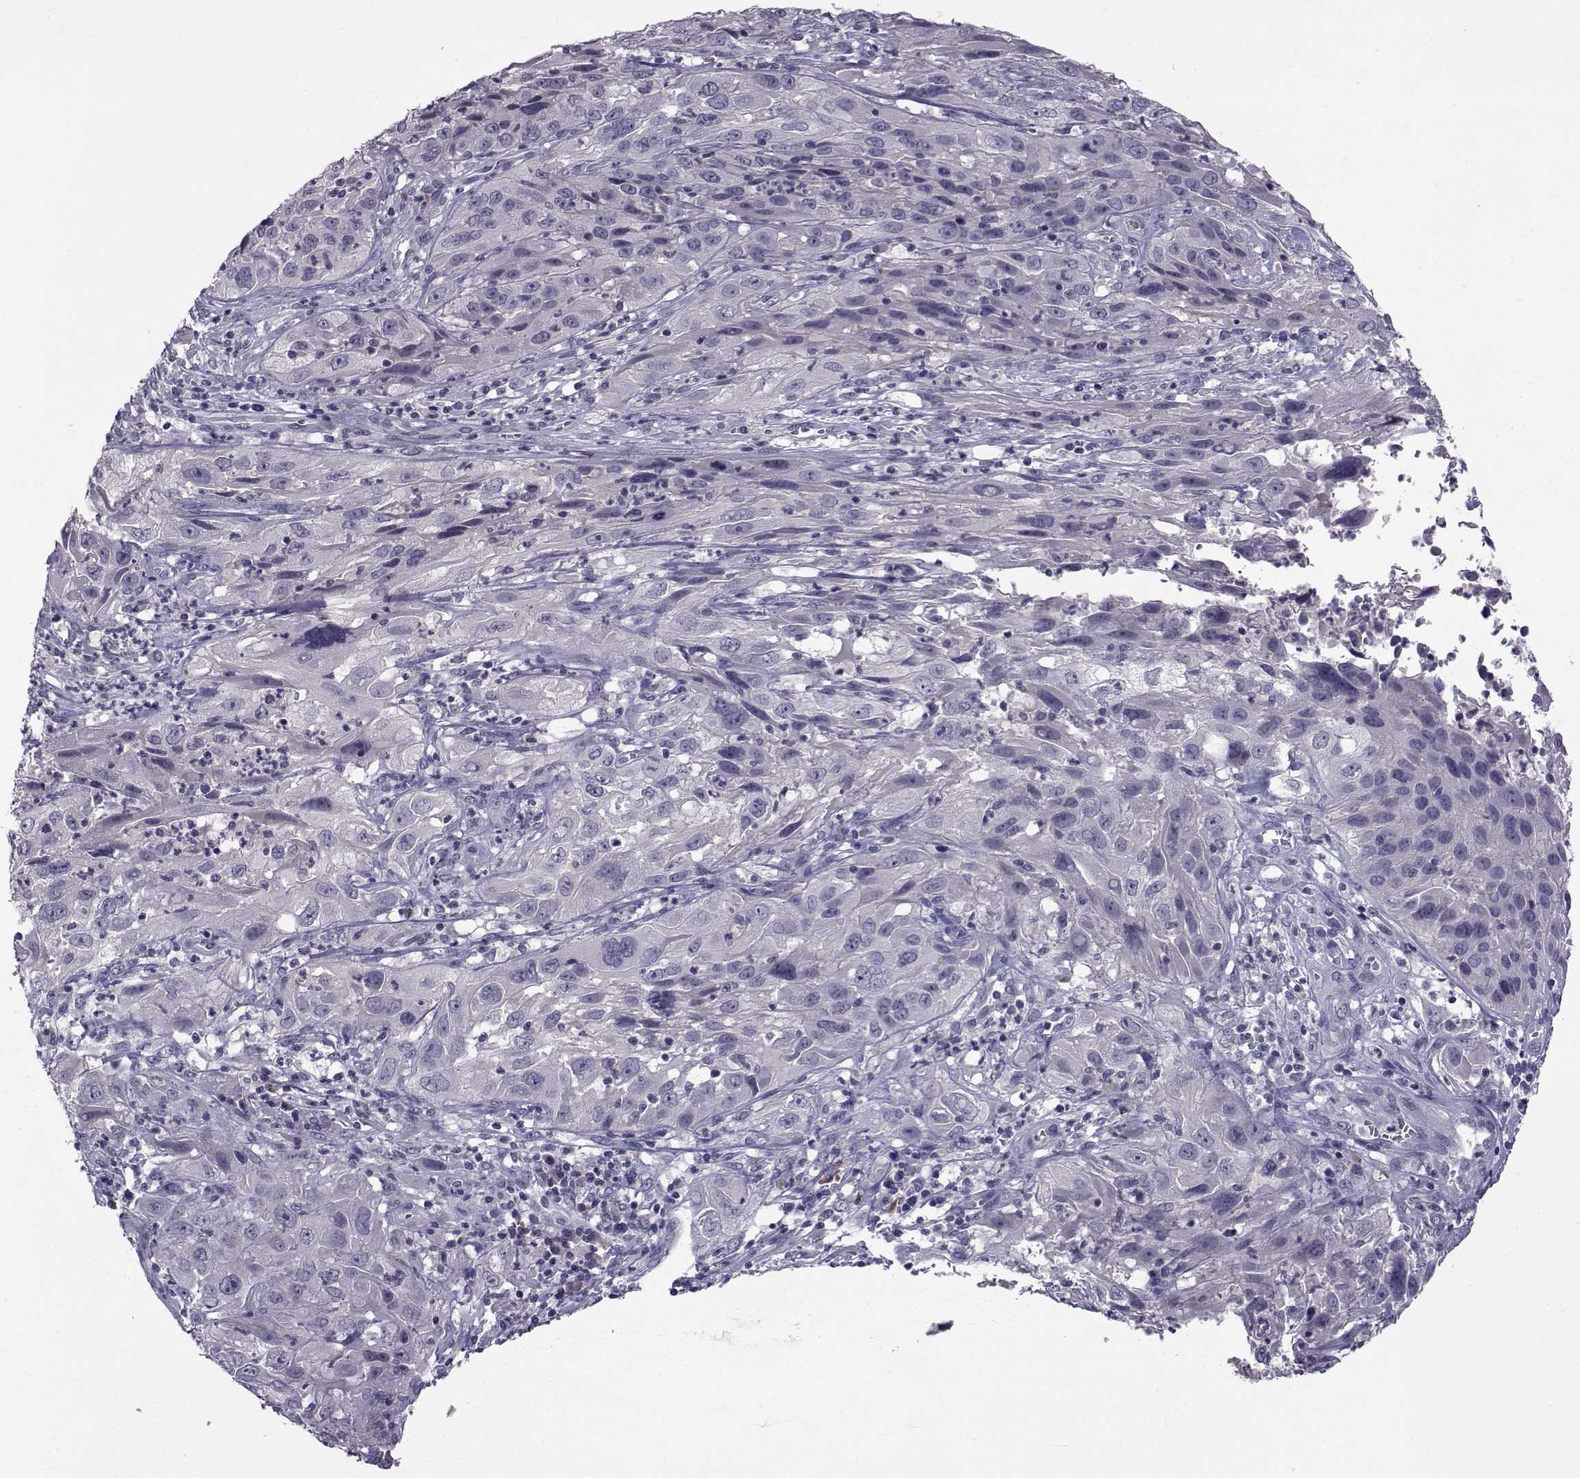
{"staining": {"intensity": "negative", "quantity": "none", "location": "none"}, "tissue": "cervical cancer", "cell_type": "Tumor cells", "image_type": "cancer", "snomed": [{"axis": "morphology", "description": "Squamous cell carcinoma, NOS"}, {"axis": "topography", "description": "Cervix"}], "caption": "Protein analysis of squamous cell carcinoma (cervical) displays no significant staining in tumor cells.", "gene": "TNFRSF11B", "patient": {"sex": "female", "age": 32}}